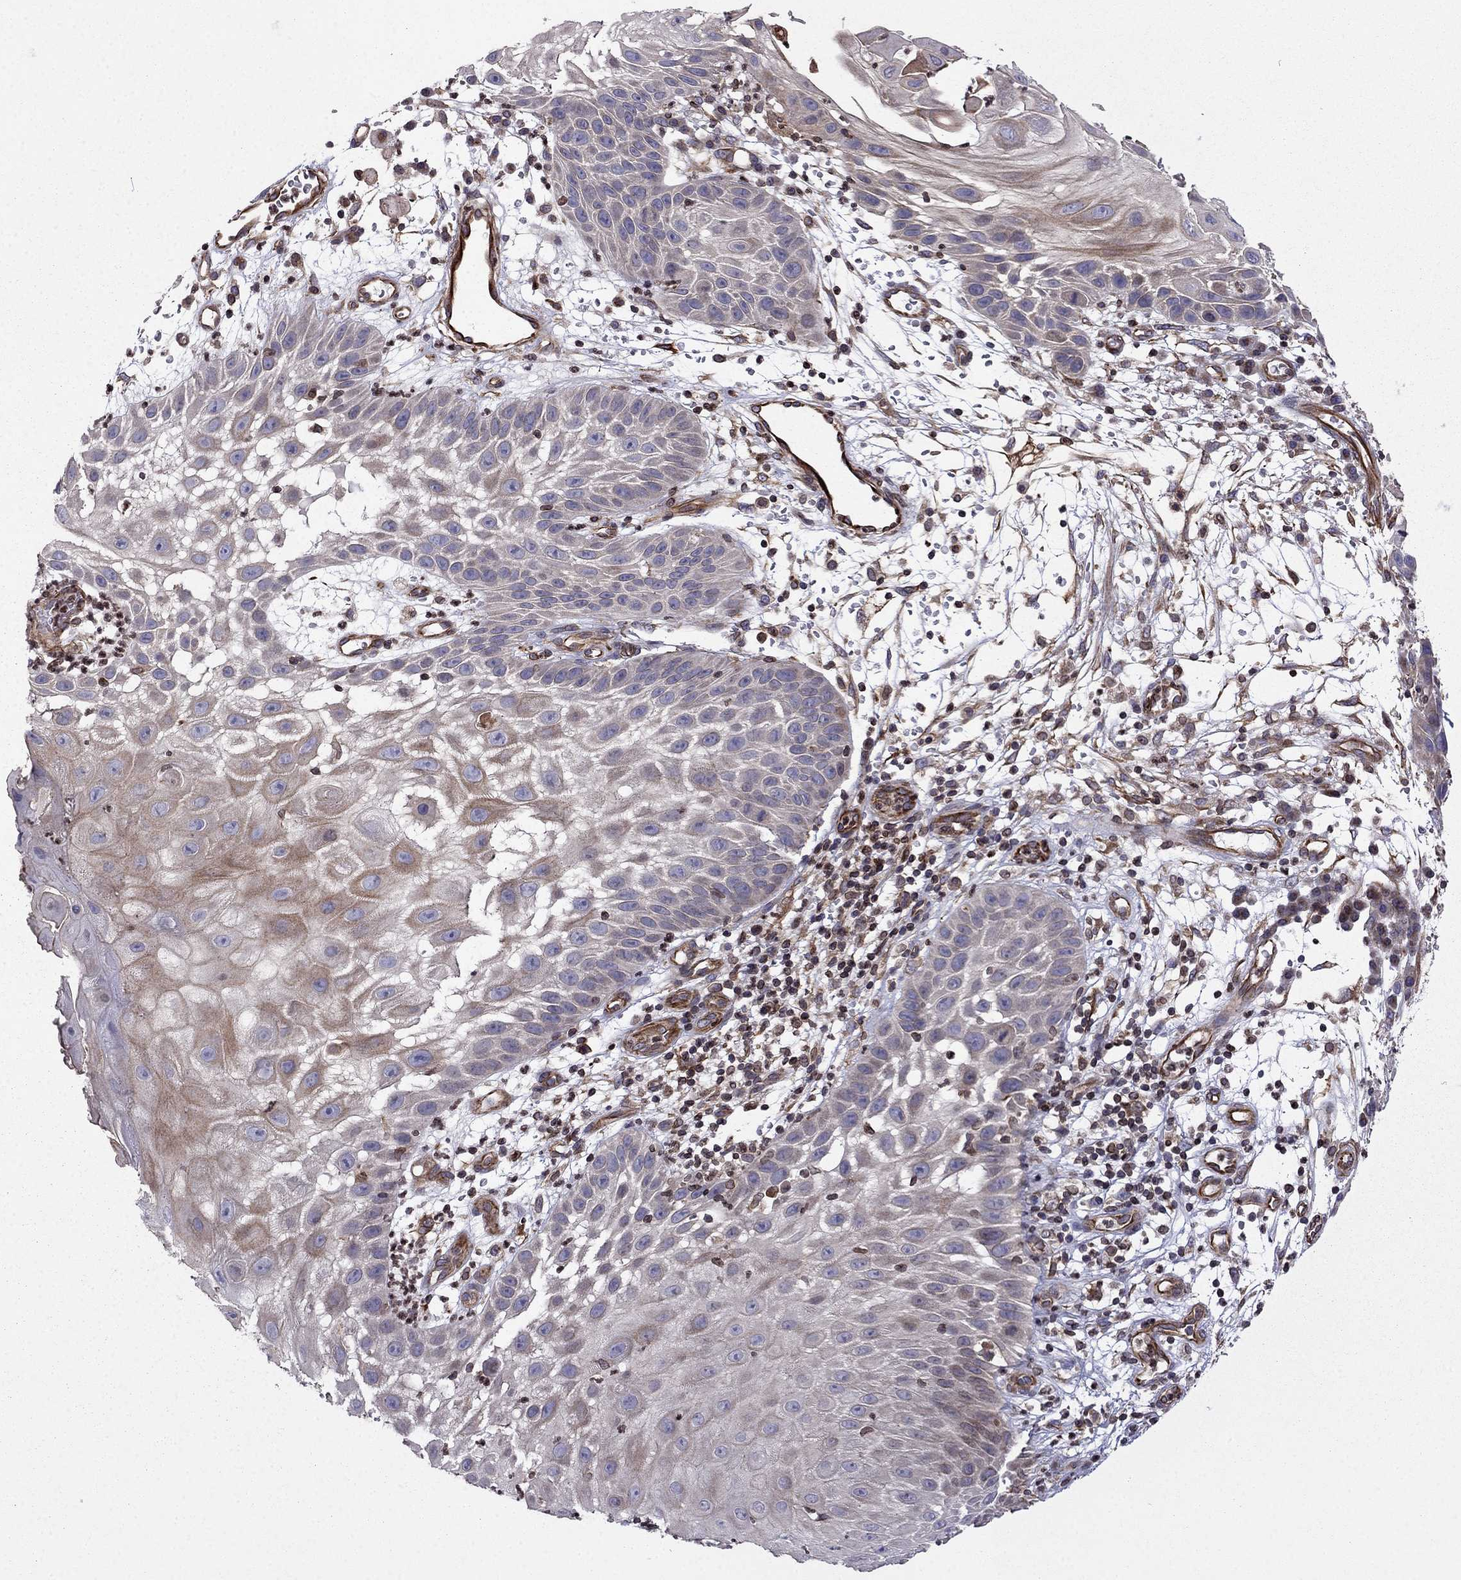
{"staining": {"intensity": "moderate", "quantity": "<25%", "location": "cytoplasmic/membranous"}, "tissue": "skin cancer", "cell_type": "Tumor cells", "image_type": "cancer", "snomed": [{"axis": "morphology", "description": "Normal tissue, NOS"}, {"axis": "morphology", "description": "Squamous cell carcinoma, NOS"}, {"axis": "topography", "description": "Skin"}], "caption": "Protein expression analysis of human skin squamous cell carcinoma reveals moderate cytoplasmic/membranous positivity in about <25% of tumor cells.", "gene": "CDC42BPA", "patient": {"sex": "male", "age": 79}}